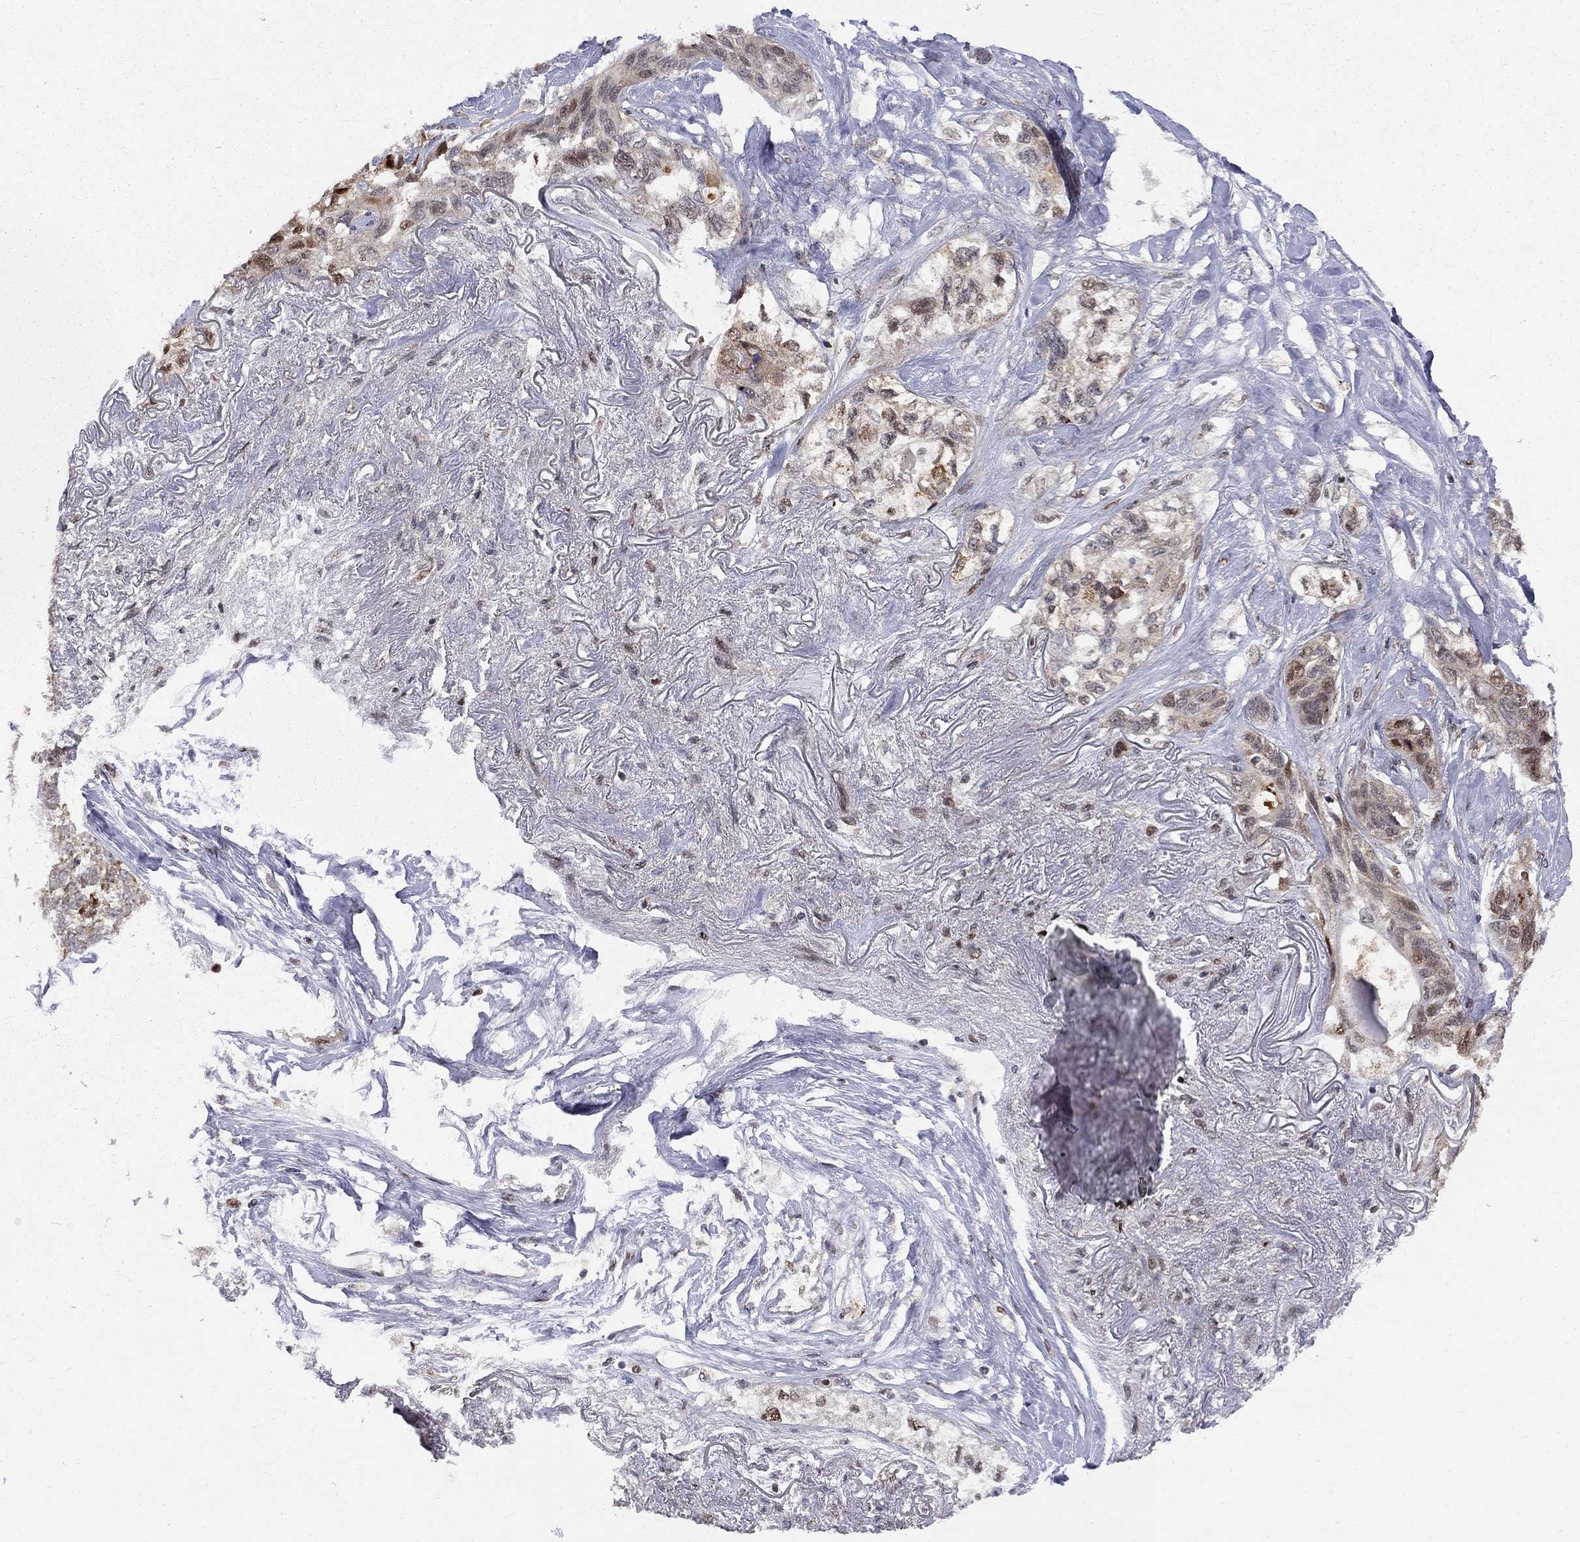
{"staining": {"intensity": "strong", "quantity": "<25%", "location": "nuclear"}, "tissue": "lung cancer", "cell_type": "Tumor cells", "image_type": "cancer", "snomed": [{"axis": "morphology", "description": "Squamous cell carcinoma, NOS"}, {"axis": "topography", "description": "Lung"}], "caption": "Squamous cell carcinoma (lung) stained with a brown dye demonstrates strong nuclear positive positivity in approximately <25% of tumor cells.", "gene": "ELOB", "patient": {"sex": "female", "age": 70}}